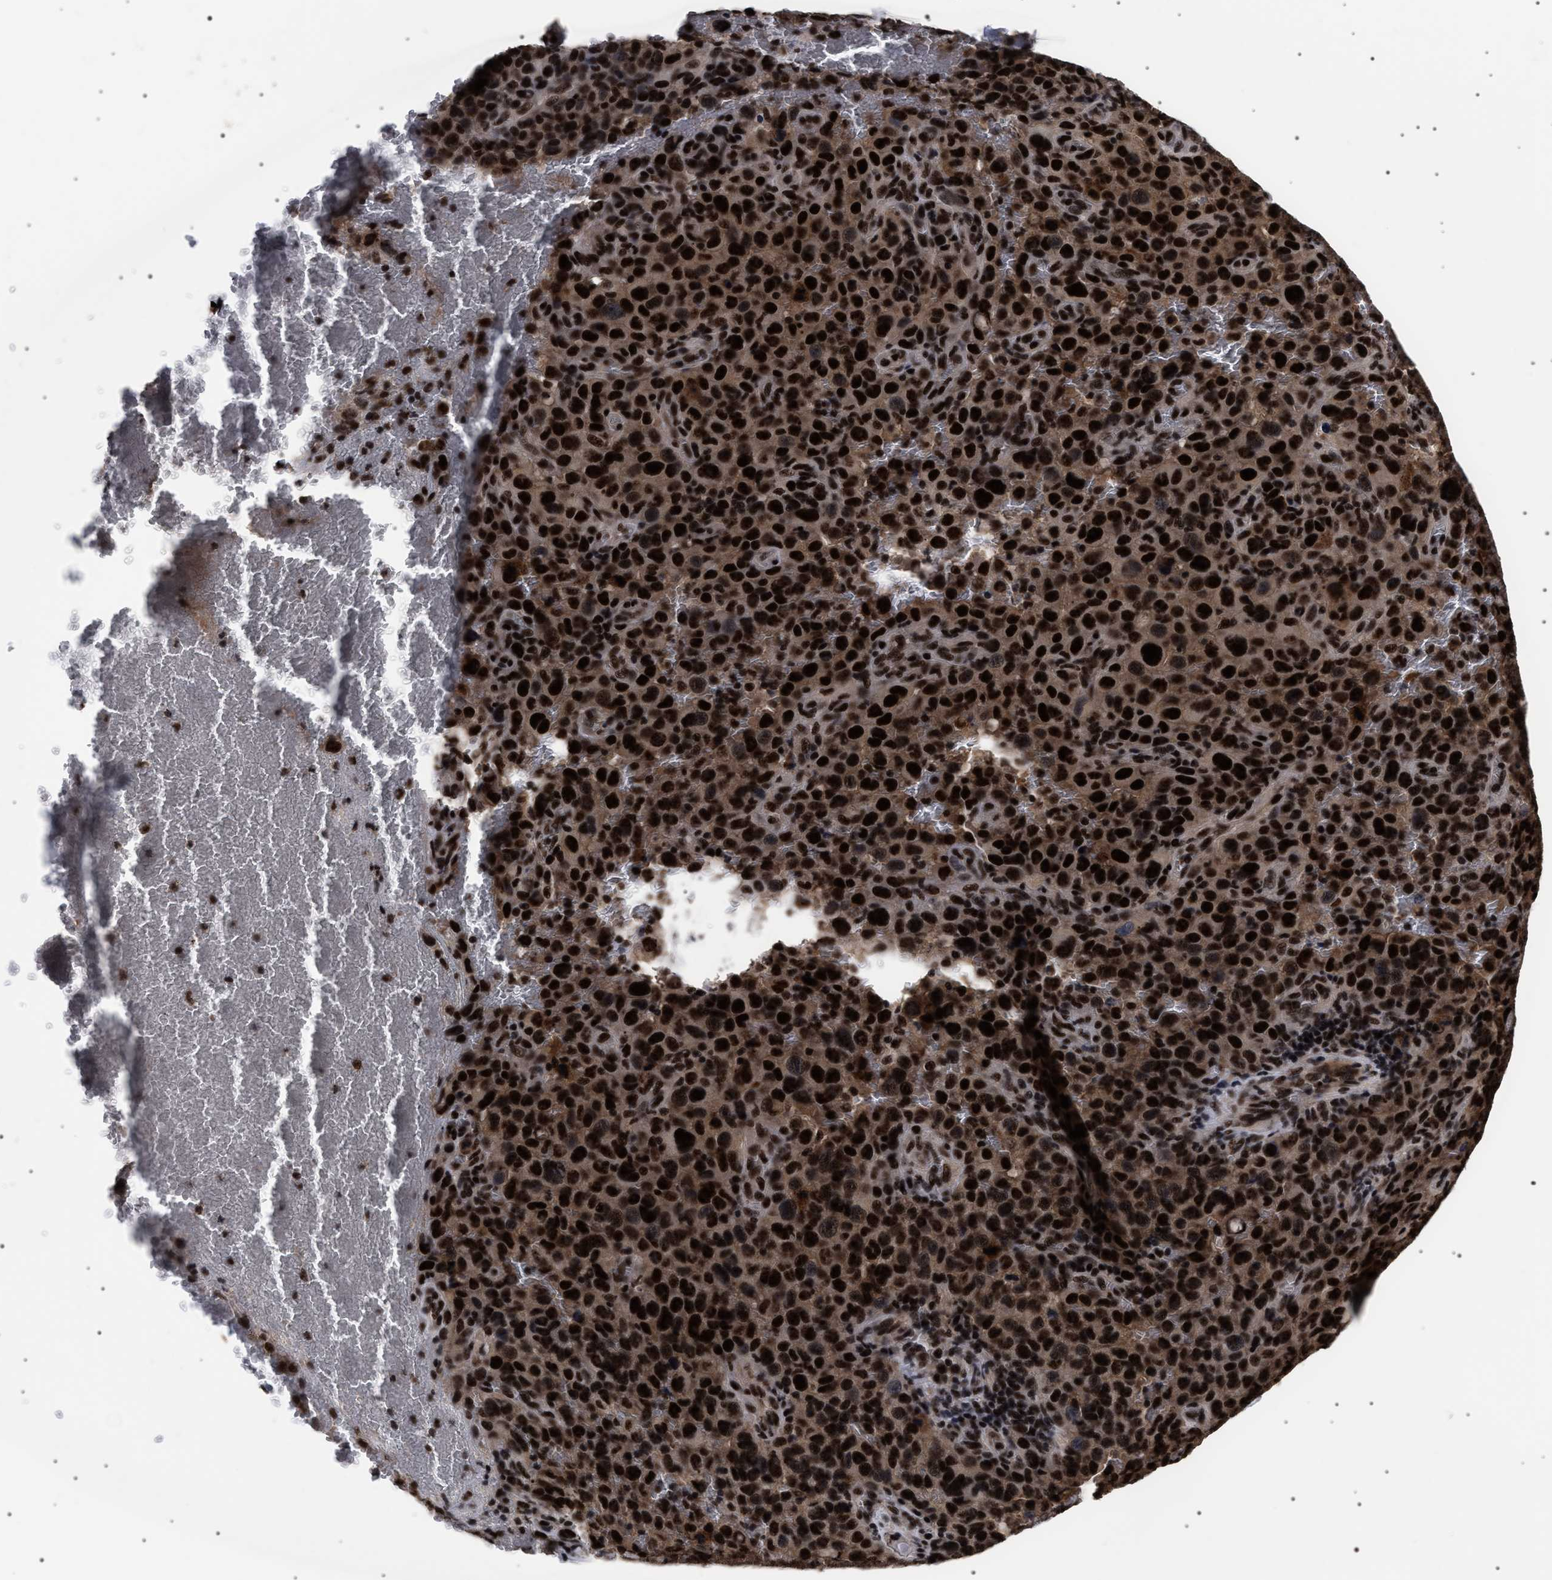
{"staining": {"intensity": "strong", "quantity": ">75%", "location": "nuclear"}, "tissue": "melanoma", "cell_type": "Tumor cells", "image_type": "cancer", "snomed": [{"axis": "morphology", "description": "Malignant melanoma, NOS"}, {"axis": "topography", "description": "Skin"}], "caption": "Protein analysis of melanoma tissue displays strong nuclear expression in about >75% of tumor cells.", "gene": "CAAP1", "patient": {"sex": "female", "age": 82}}